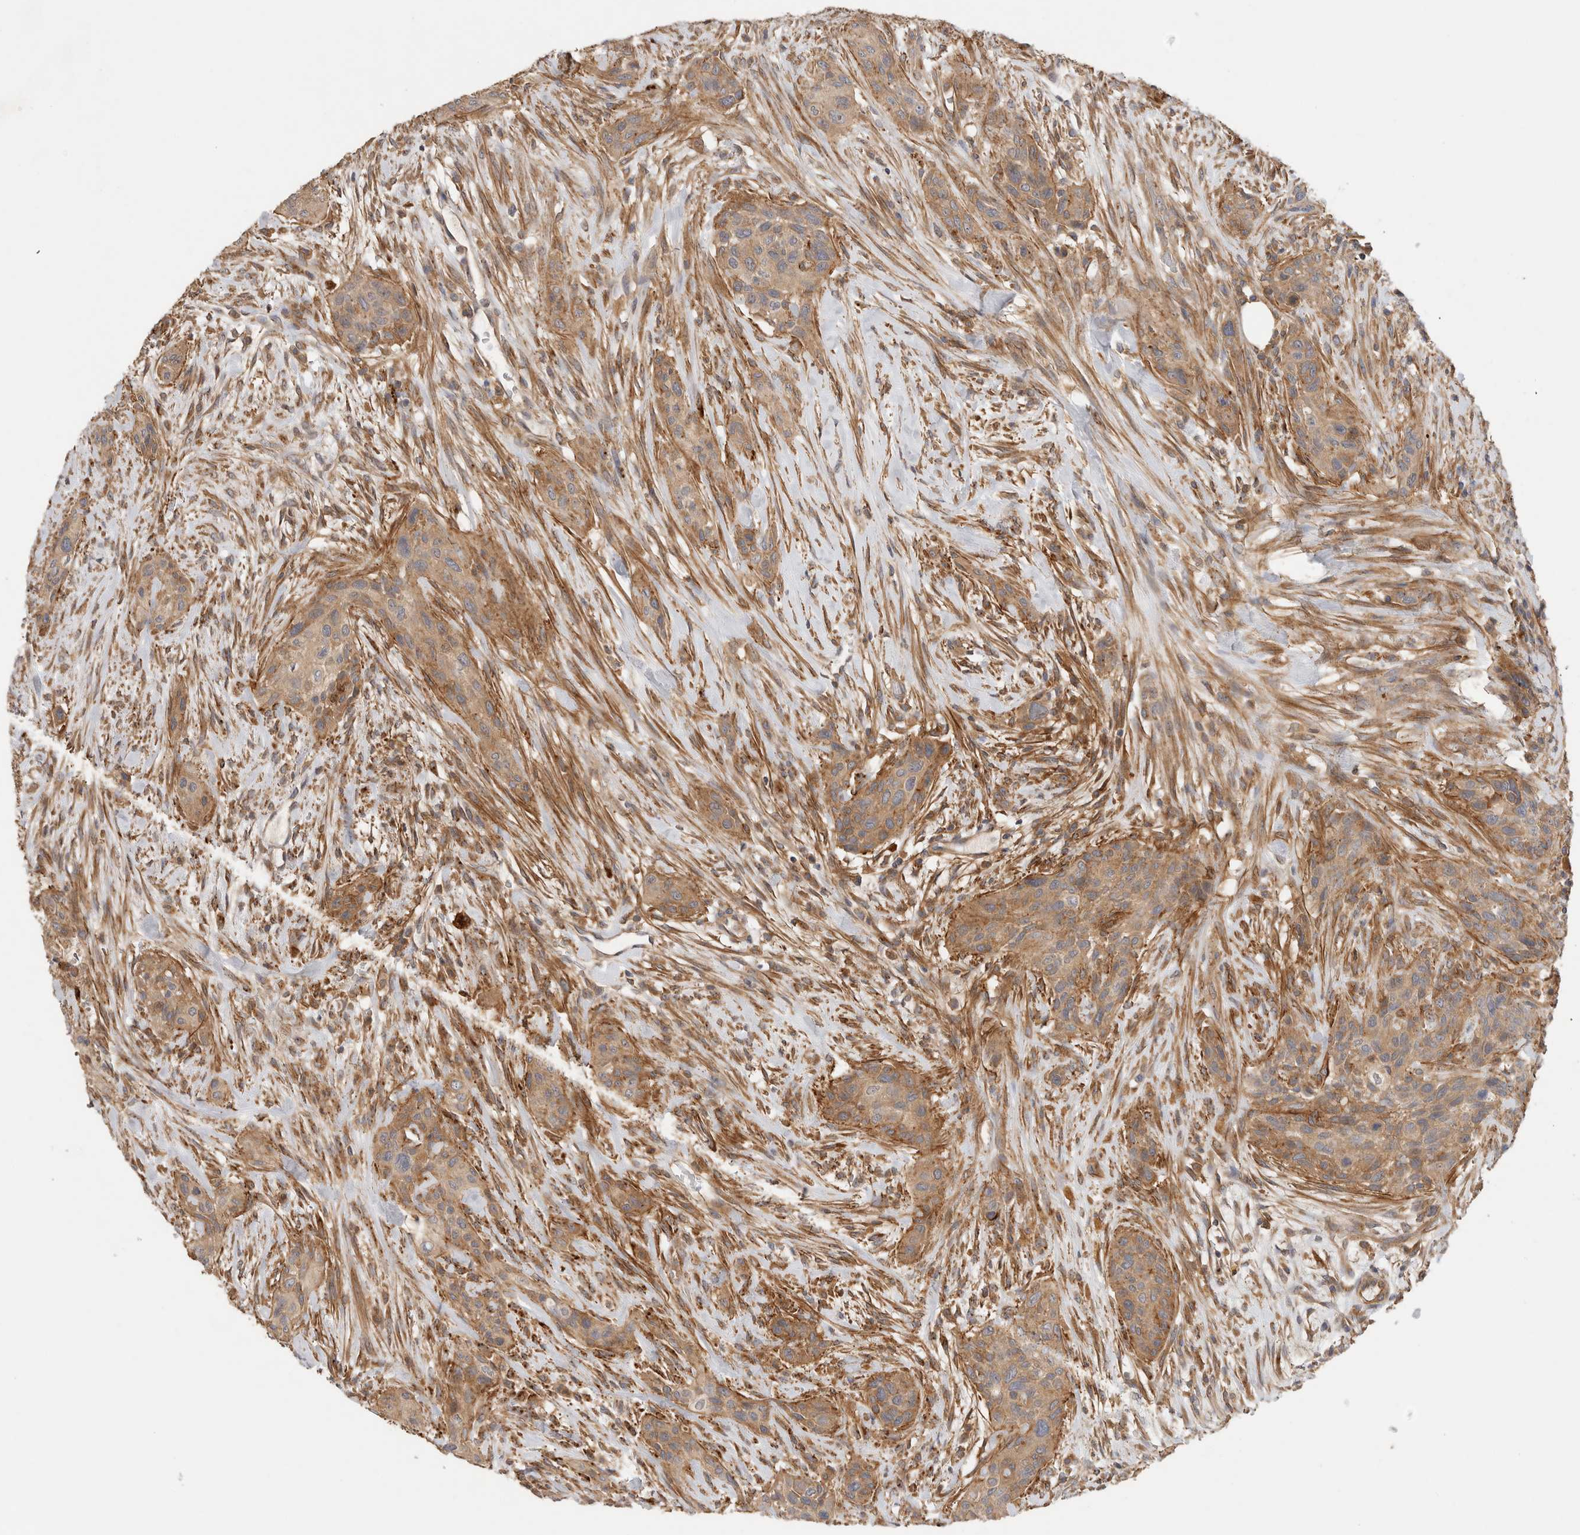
{"staining": {"intensity": "moderate", "quantity": ">75%", "location": "cytoplasmic/membranous"}, "tissue": "urothelial cancer", "cell_type": "Tumor cells", "image_type": "cancer", "snomed": [{"axis": "morphology", "description": "Urothelial carcinoma, High grade"}, {"axis": "topography", "description": "Urinary bladder"}], "caption": "Tumor cells display moderate cytoplasmic/membranous expression in approximately >75% of cells in high-grade urothelial carcinoma. Ihc stains the protein of interest in brown and the nuclei are stained blue.", "gene": "SGK3", "patient": {"sex": "male", "age": 35}}